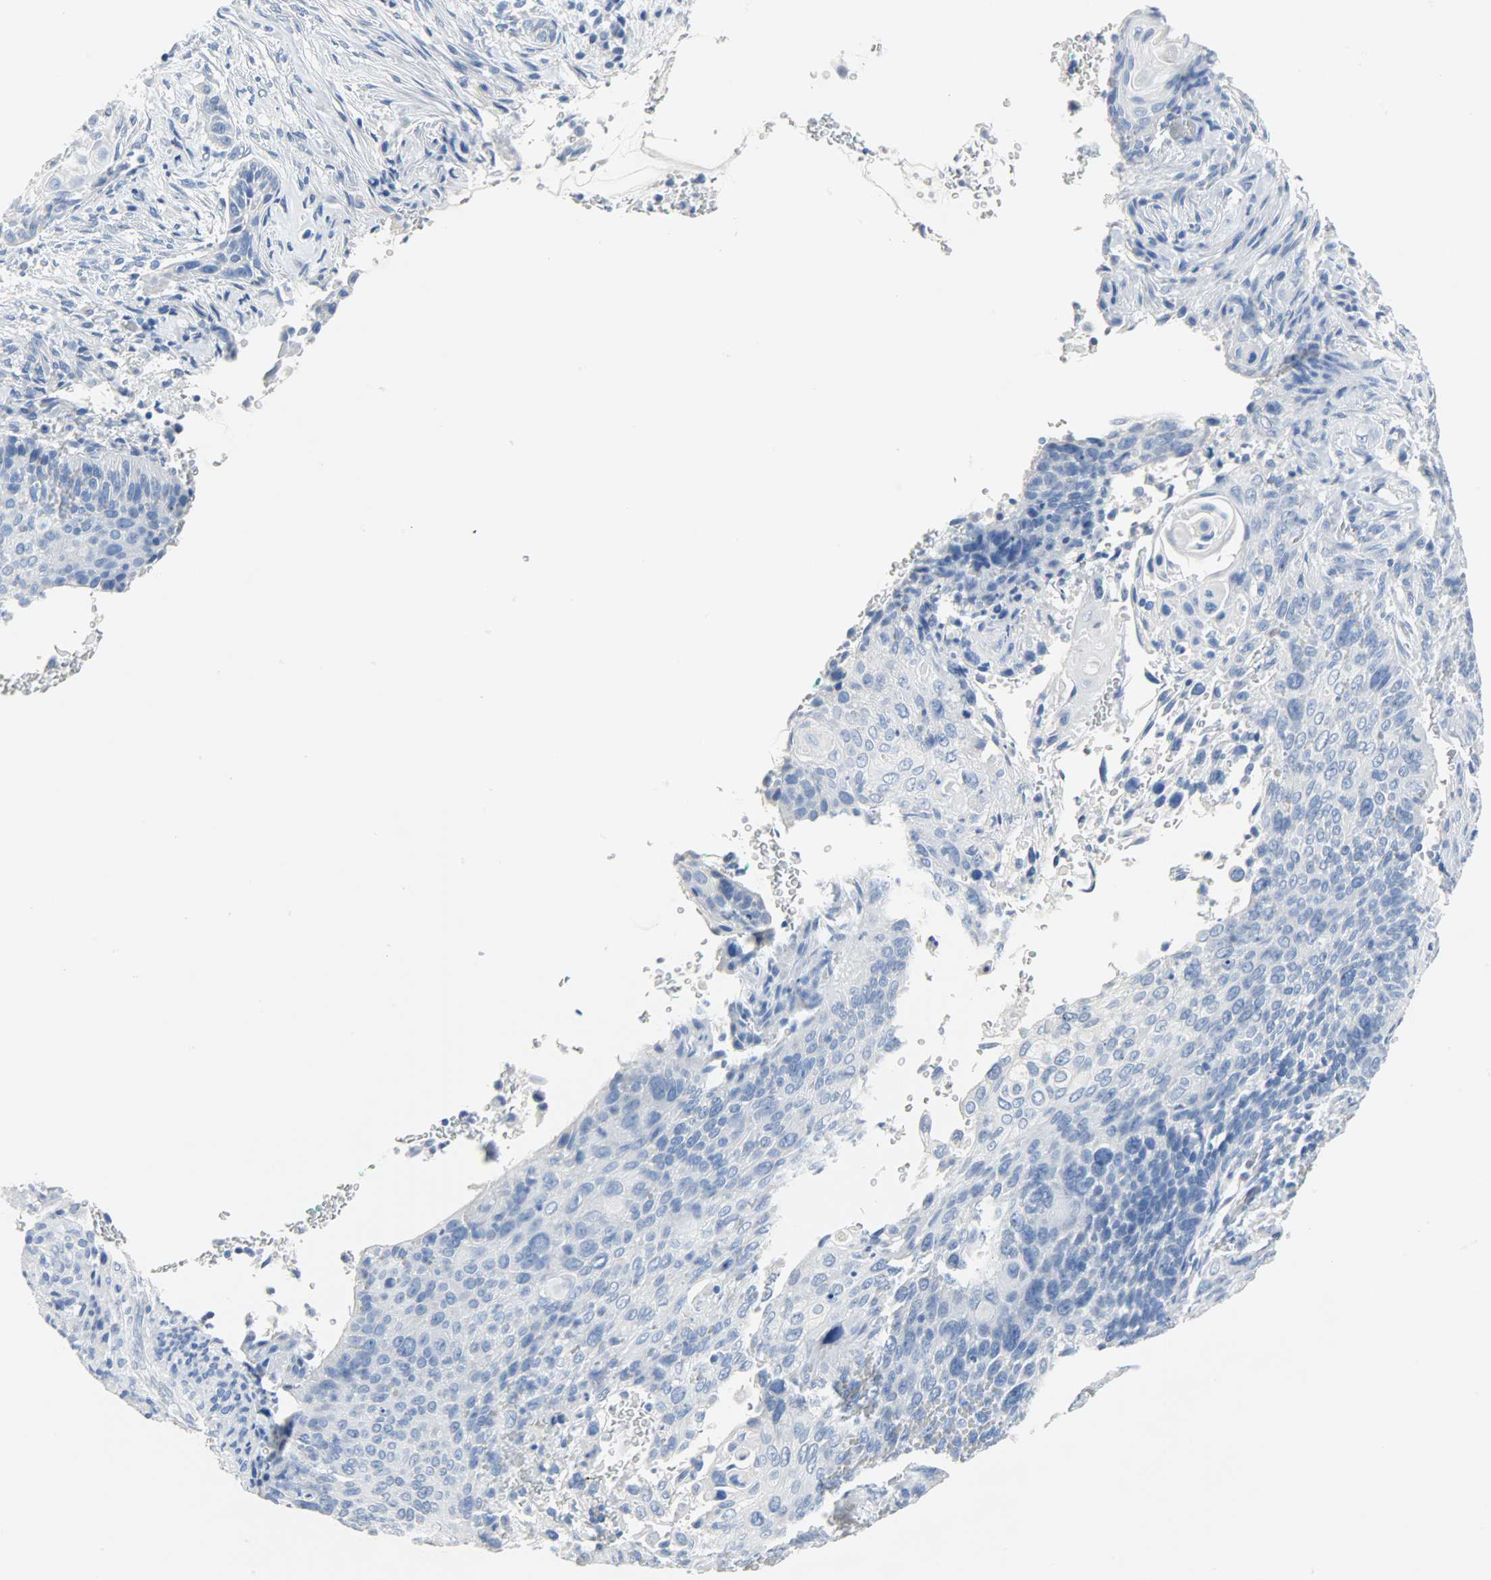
{"staining": {"intensity": "negative", "quantity": "none", "location": "none"}, "tissue": "cervical cancer", "cell_type": "Tumor cells", "image_type": "cancer", "snomed": [{"axis": "morphology", "description": "Squamous cell carcinoma, NOS"}, {"axis": "topography", "description": "Cervix"}], "caption": "Immunohistochemistry (IHC) image of cervical cancer stained for a protein (brown), which exhibits no staining in tumor cells.", "gene": "CA3", "patient": {"sex": "female", "age": 33}}